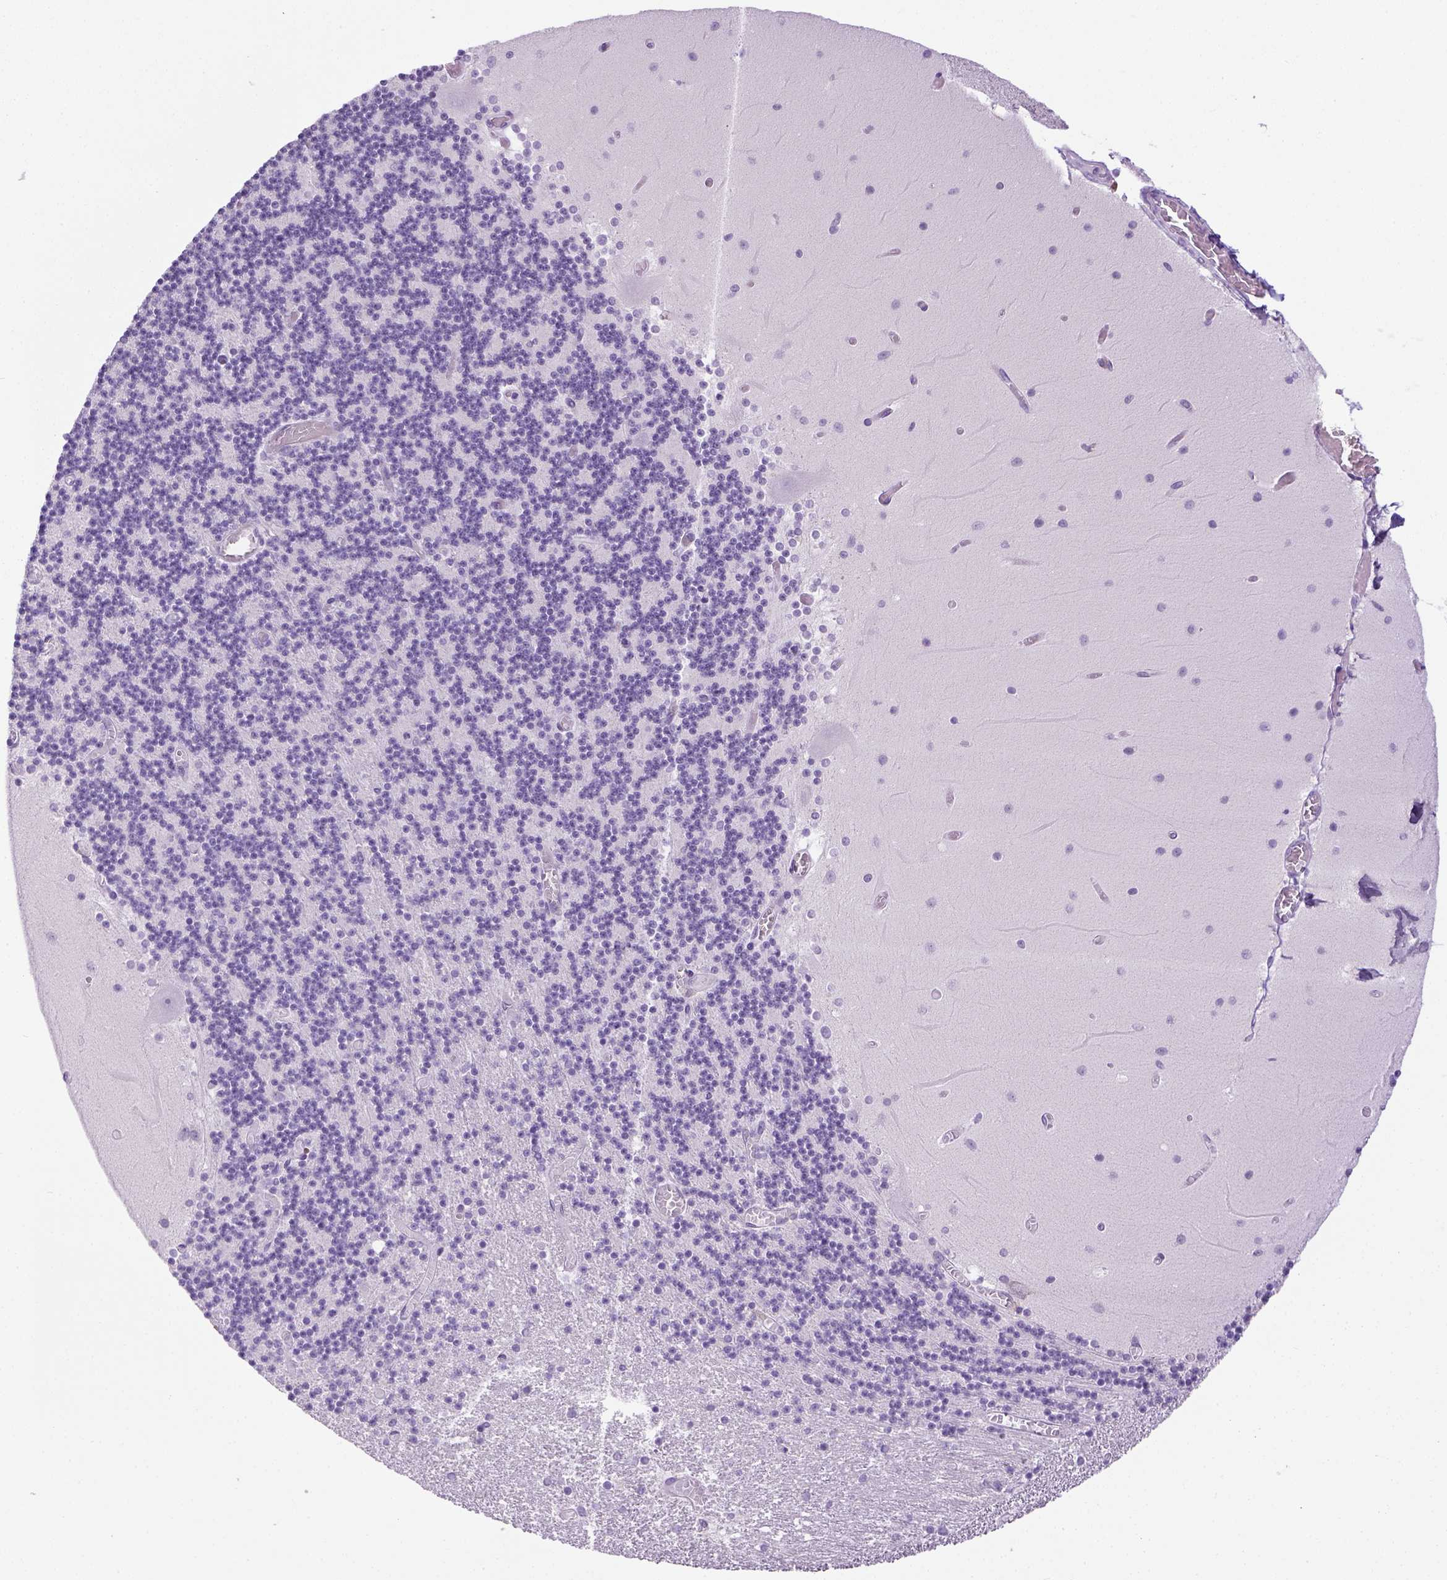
{"staining": {"intensity": "negative", "quantity": "none", "location": "none"}, "tissue": "cerebellum", "cell_type": "Cells in granular layer", "image_type": "normal", "snomed": [{"axis": "morphology", "description": "Normal tissue, NOS"}, {"axis": "topography", "description": "Cerebellum"}], "caption": "Cells in granular layer show no significant staining in unremarkable cerebellum.", "gene": "LGSN", "patient": {"sex": "female", "age": 28}}